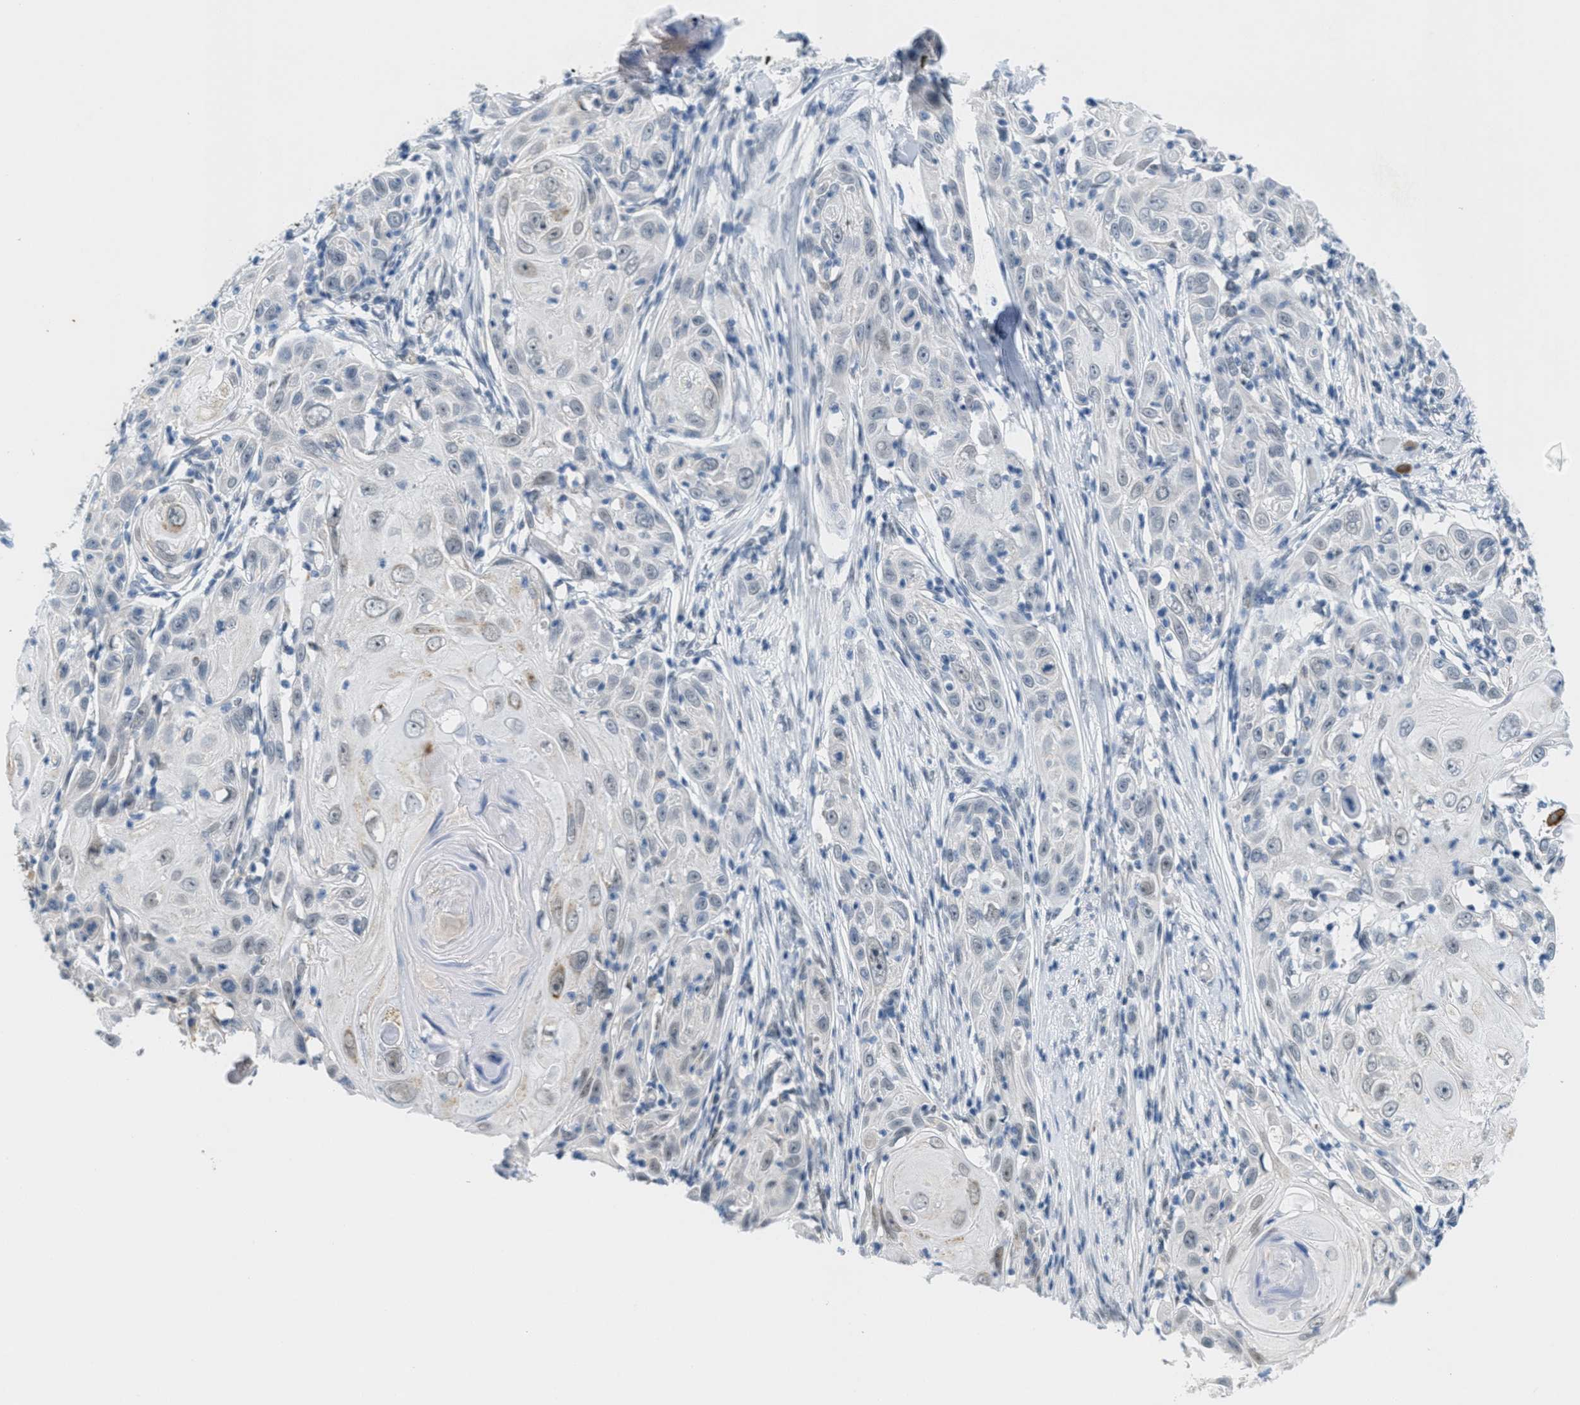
{"staining": {"intensity": "negative", "quantity": "none", "location": "none"}, "tissue": "skin cancer", "cell_type": "Tumor cells", "image_type": "cancer", "snomed": [{"axis": "morphology", "description": "Squamous cell carcinoma, NOS"}, {"axis": "topography", "description": "Skin"}], "caption": "DAB (3,3'-diaminobenzidine) immunohistochemical staining of human squamous cell carcinoma (skin) shows no significant expression in tumor cells.", "gene": "HS3ST2", "patient": {"sex": "female", "age": 73}}